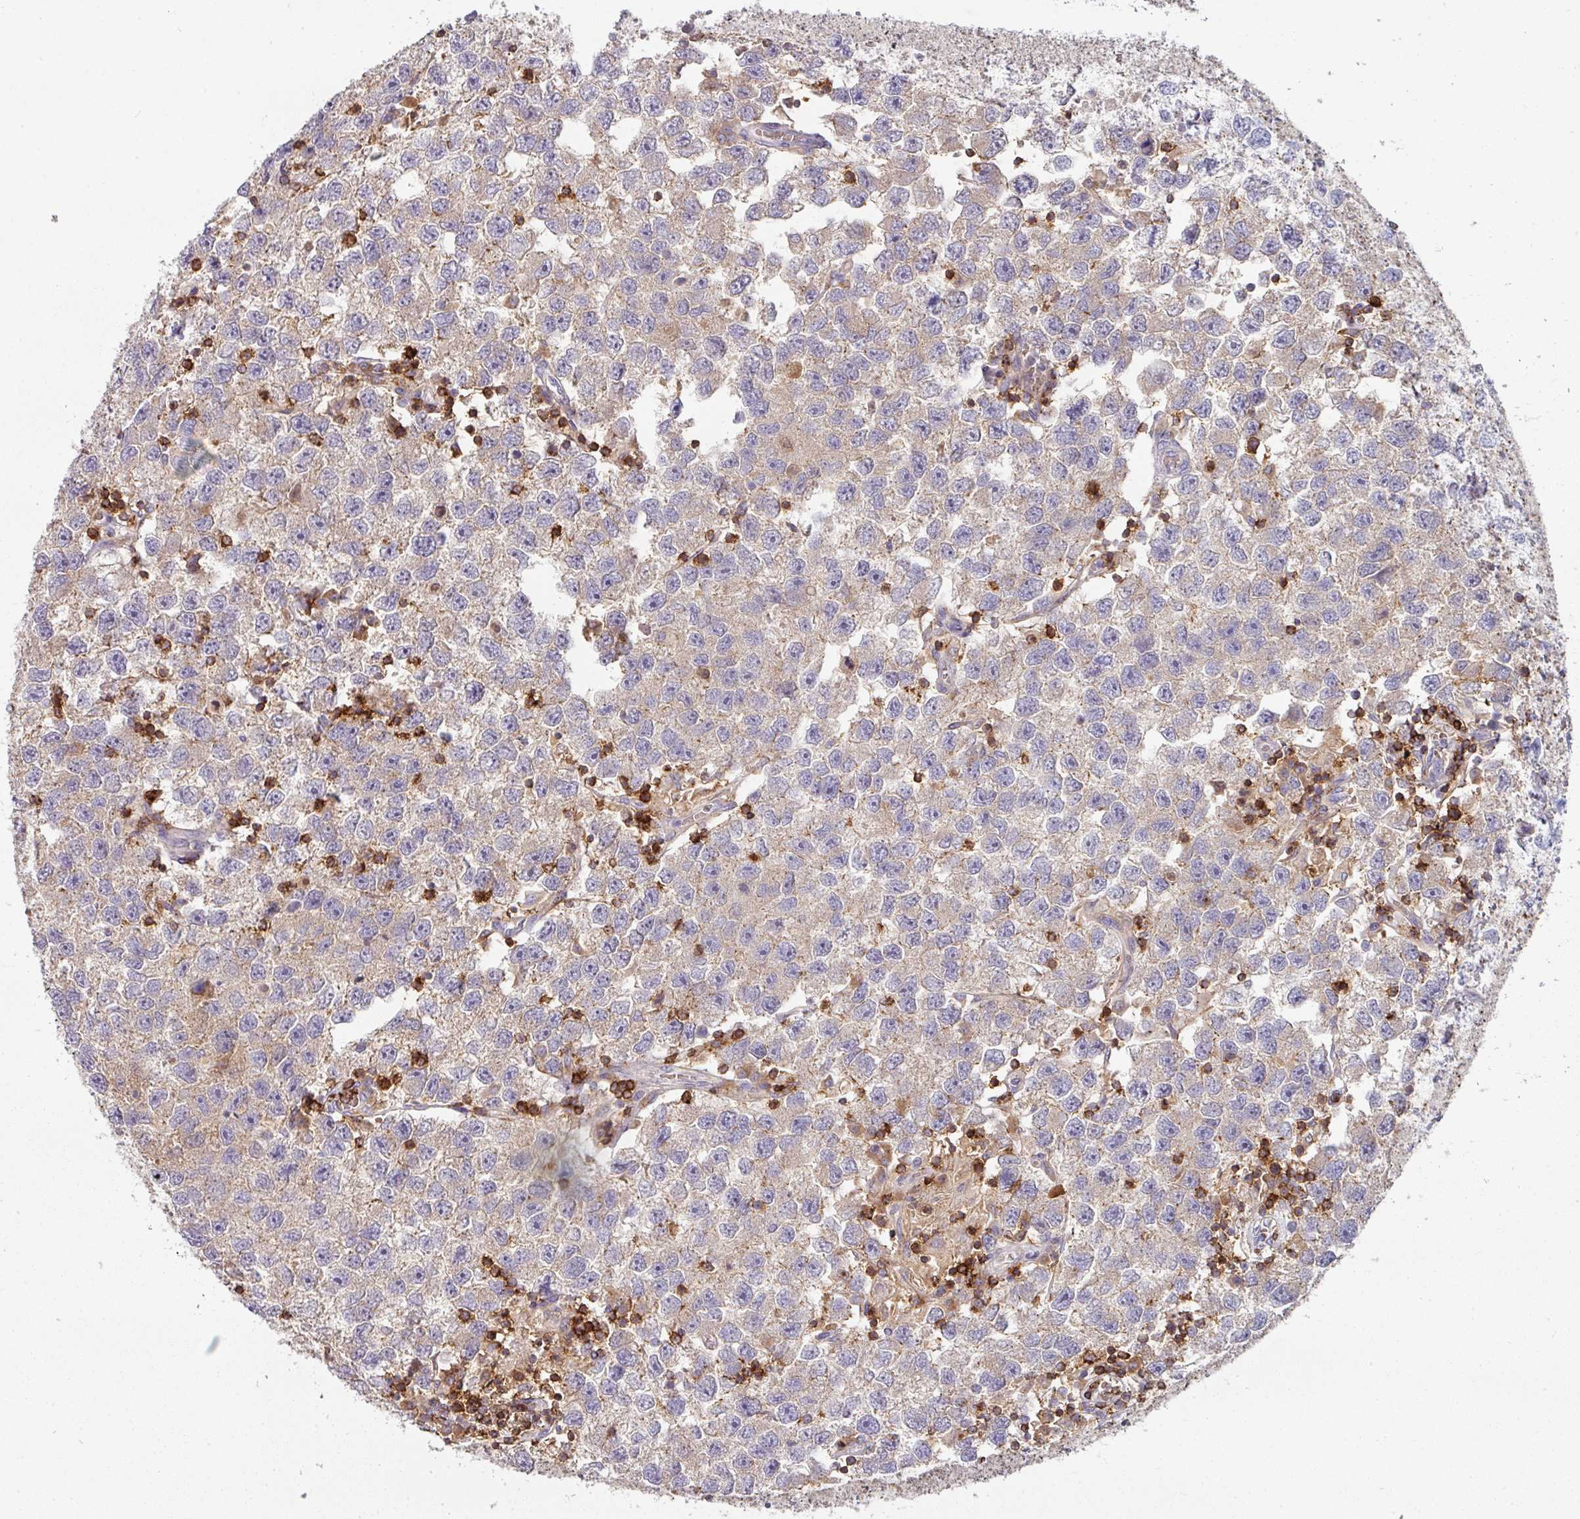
{"staining": {"intensity": "weak", "quantity": ">75%", "location": "cytoplasmic/membranous"}, "tissue": "testis cancer", "cell_type": "Tumor cells", "image_type": "cancer", "snomed": [{"axis": "morphology", "description": "Seminoma, NOS"}, {"axis": "topography", "description": "Testis"}], "caption": "This image reveals testis cancer stained with immunohistochemistry (IHC) to label a protein in brown. The cytoplasmic/membranous of tumor cells show weak positivity for the protein. Nuclei are counter-stained blue.", "gene": "CD3G", "patient": {"sex": "male", "age": 26}}